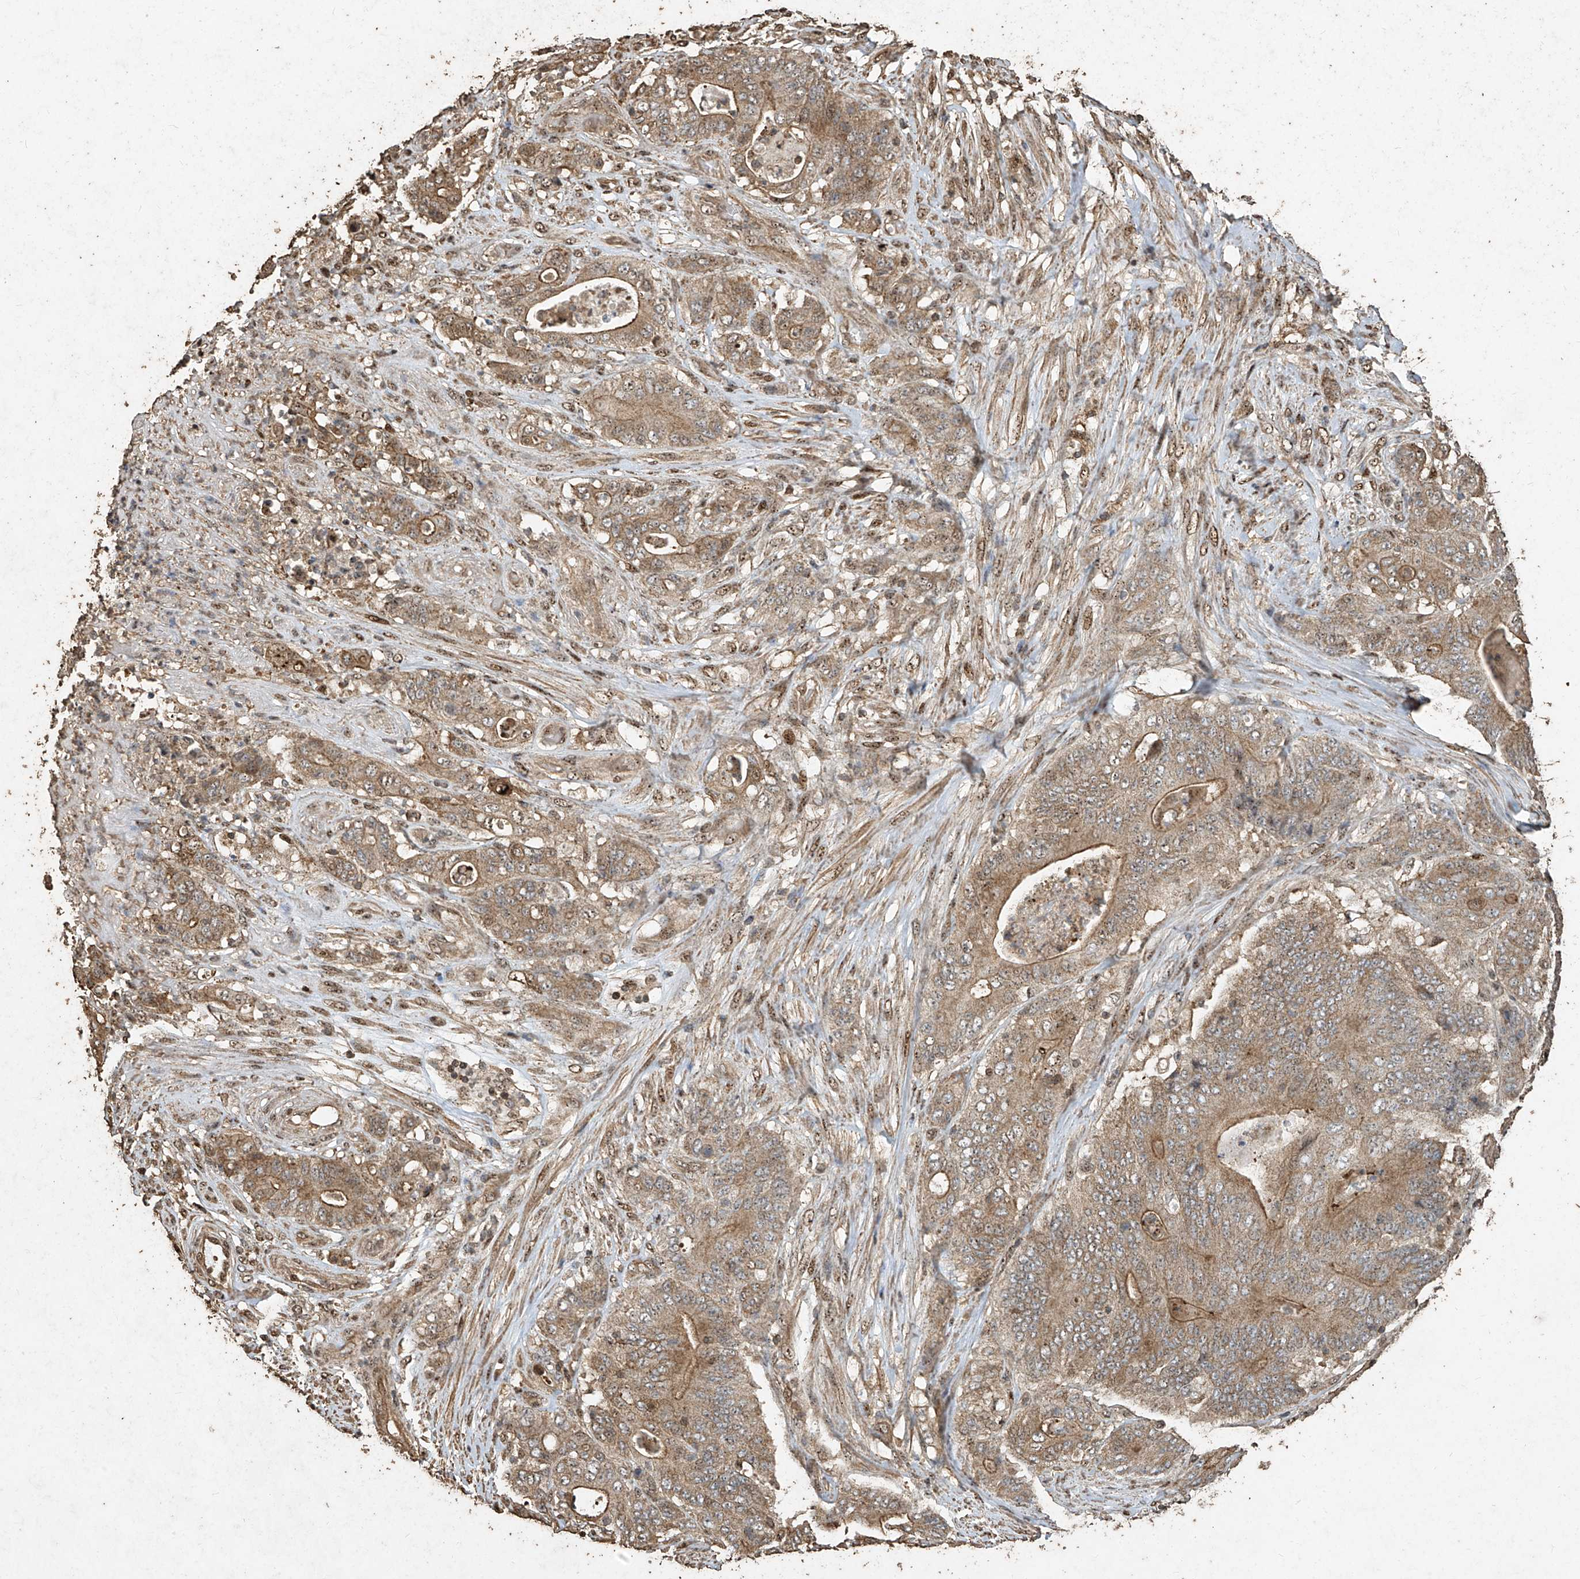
{"staining": {"intensity": "moderate", "quantity": "25%-75%", "location": "cytoplasmic/membranous"}, "tissue": "stomach cancer", "cell_type": "Tumor cells", "image_type": "cancer", "snomed": [{"axis": "morphology", "description": "Adenocarcinoma, NOS"}, {"axis": "topography", "description": "Stomach"}], "caption": "The histopathology image exhibits staining of stomach cancer, revealing moderate cytoplasmic/membranous protein expression (brown color) within tumor cells.", "gene": "ERBB3", "patient": {"sex": "female", "age": 73}}